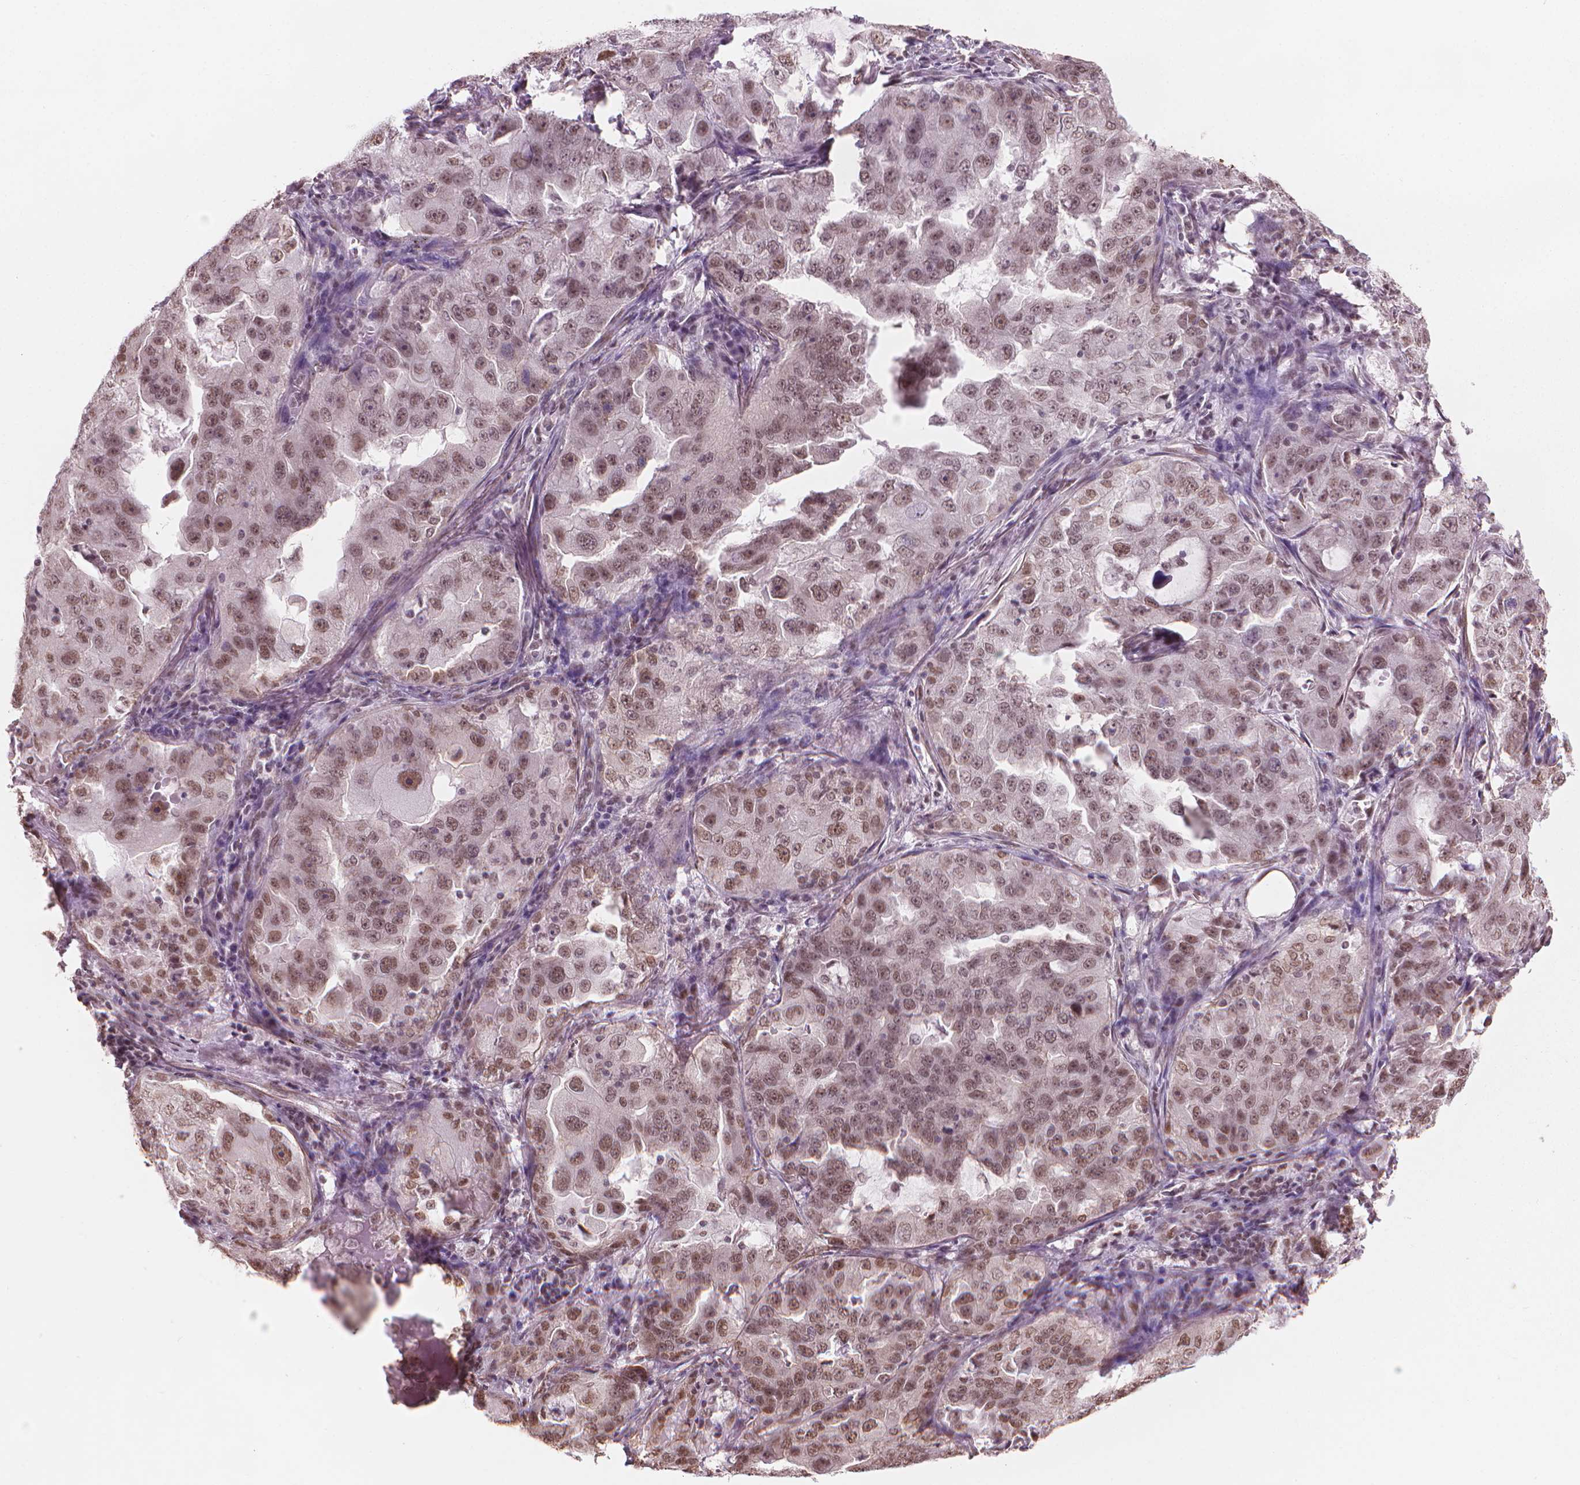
{"staining": {"intensity": "moderate", "quantity": "25%-75%", "location": "nuclear"}, "tissue": "lung cancer", "cell_type": "Tumor cells", "image_type": "cancer", "snomed": [{"axis": "morphology", "description": "Adenocarcinoma, NOS"}, {"axis": "topography", "description": "Lung"}], "caption": "Human adenocarcinoma (lung) stained for a protein (brown) exhibits moderate nuclear positive expression in approximately 25%-75% of tumor cells.", "gene": "HOXD4", "patient": {"sex": "female", "age": 61}}